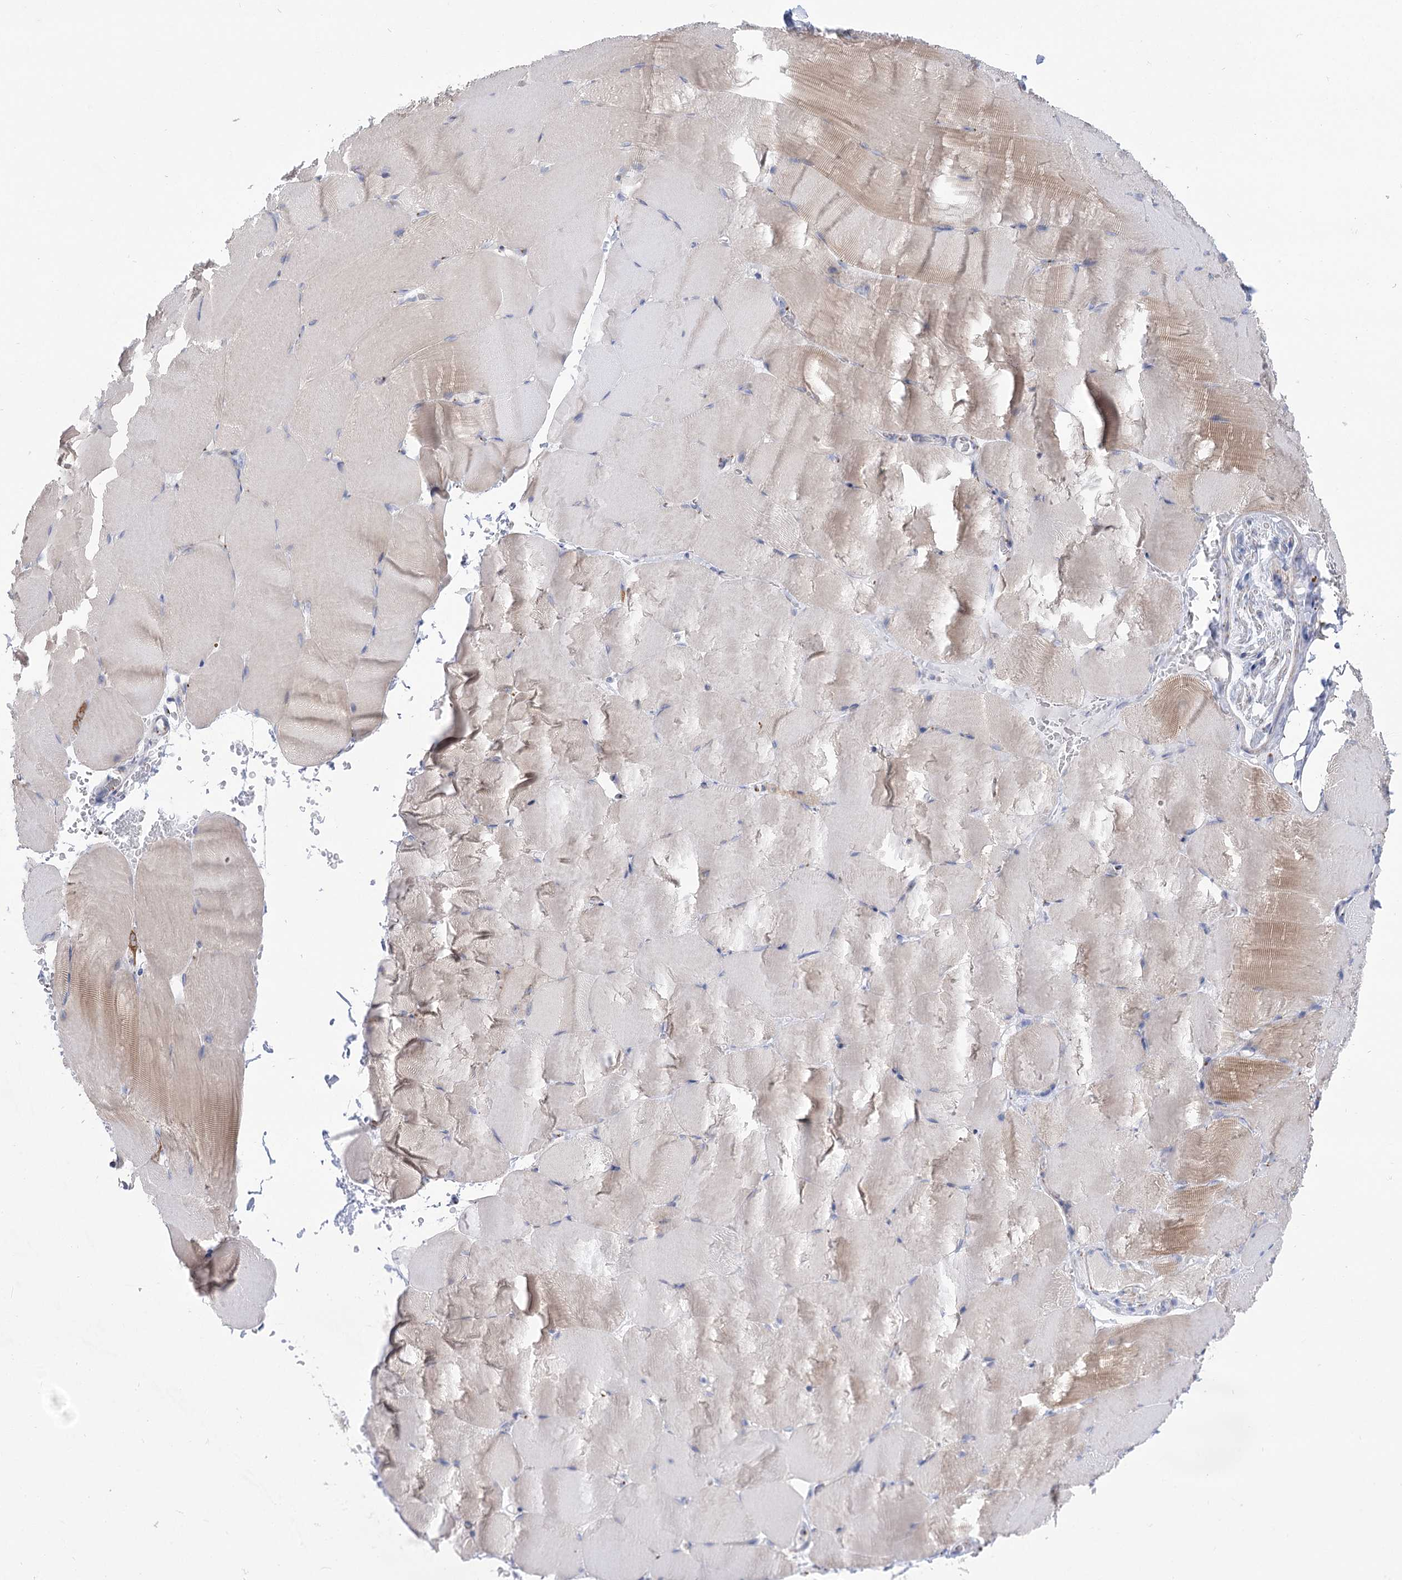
{"staining": {"intensity": "weak", "quantity": "25%-75%", "location": "cytoplasmic/membranous"}, "tissue": "skeletal muscle", "cell_type": "Myocytes", "image_type": "normal", "snomed": [{"axis": "morphology", "description": "Normal tissue, NOS"}, {"axis": "topography", "description": "Skeletal muscle"}, {"axis": "topography", "description": "Parathyroid gland"}], "caption": "IHC of unremarkable human skeletal muscle exhibits low levels of weak cytoplasmic/membranous positivity in approximately 25%-75% of myocytes.", "gene": "TMEM165", "patient": {"sex": "female", "age": 37}}